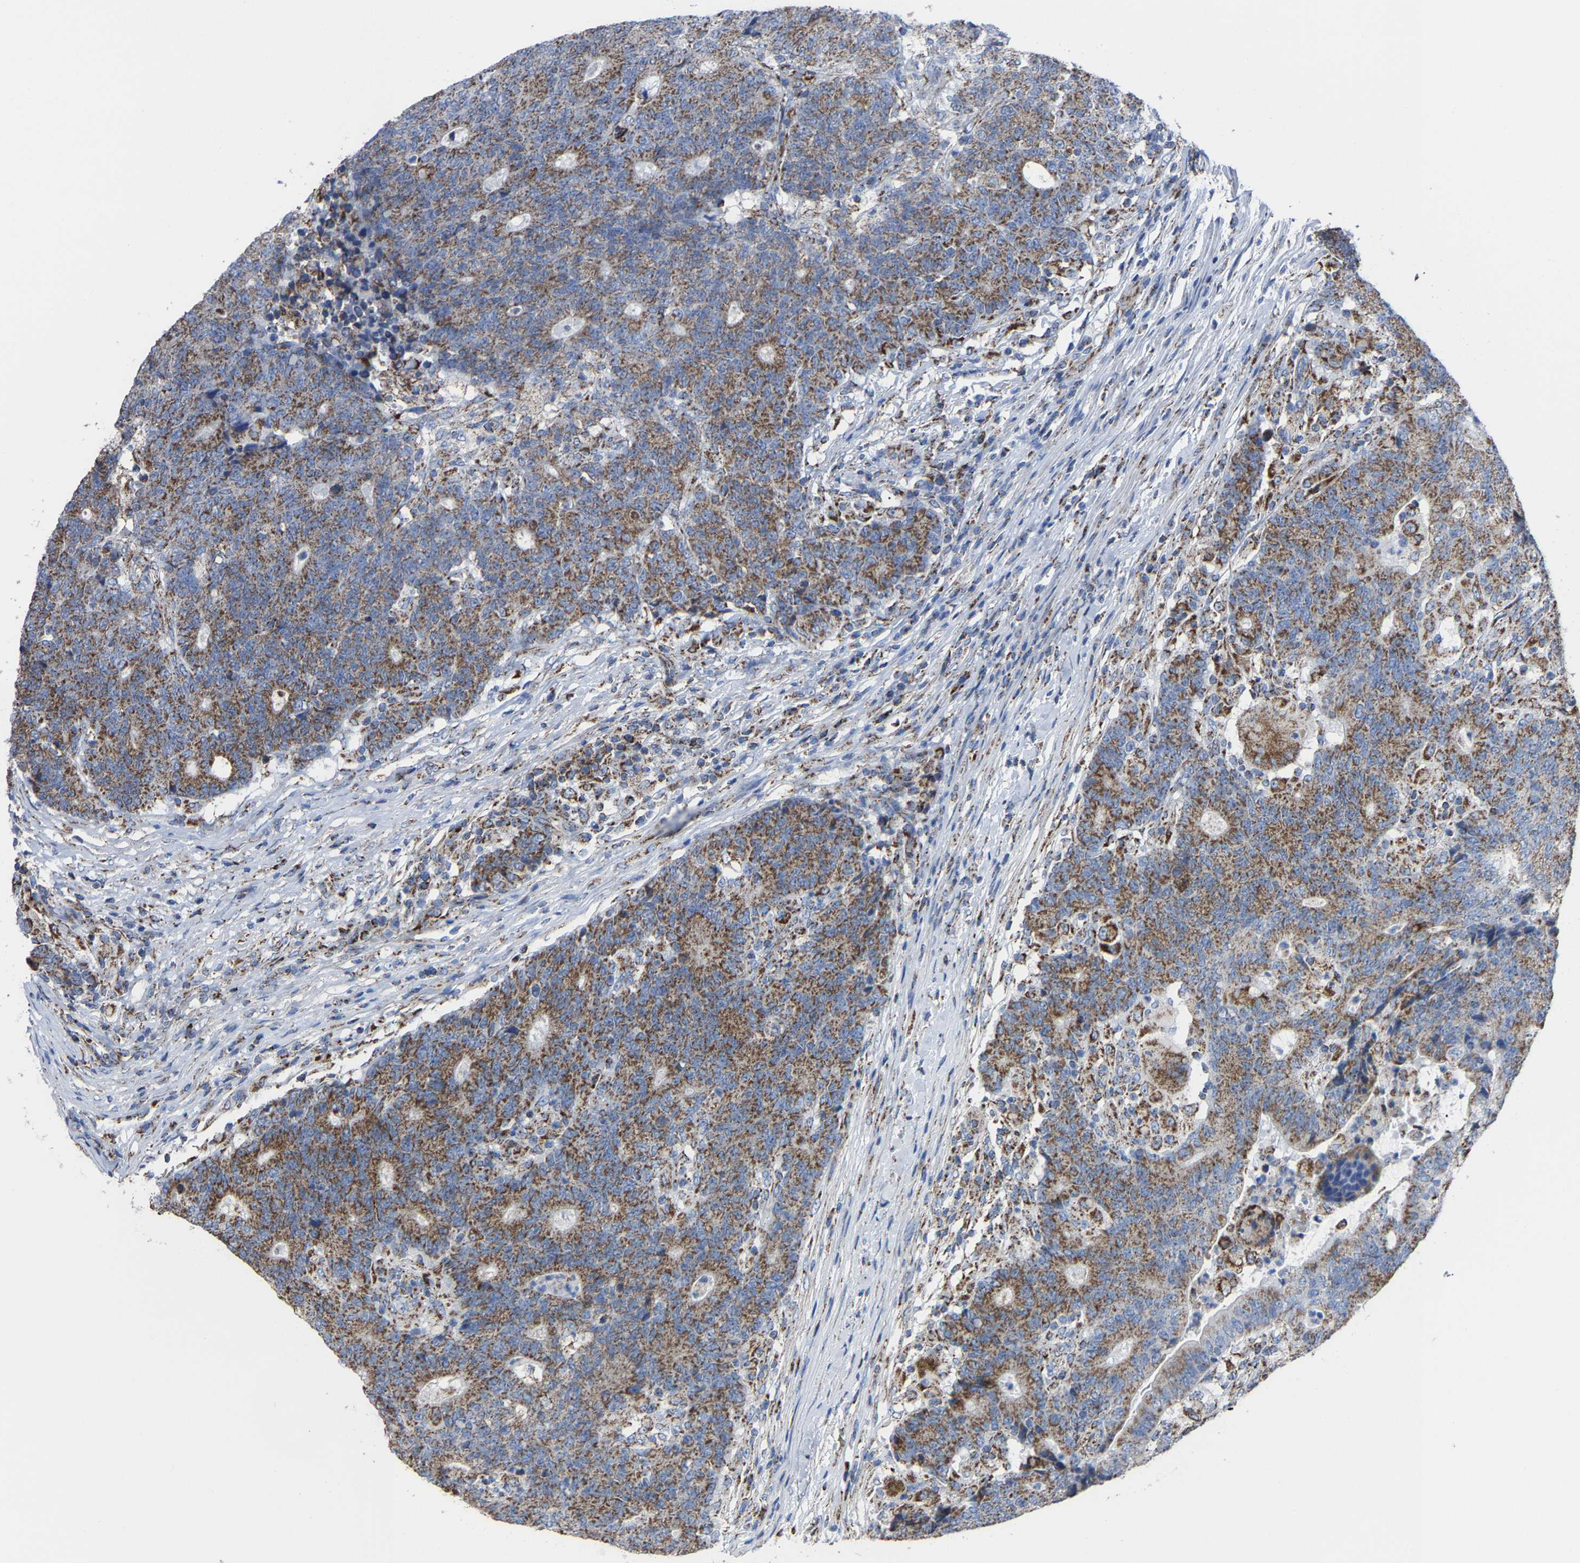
{"staining": {"intensity": "strong", "quantity": ">75%", "location": "cytoplasmic/membranous"}, "tissue": "colorectal cancer", "cell_type": "Tumor cells", "image_type": "cancer", "snomed": [{"axis": "morphology", "description": "Normal tissue, NOS"}, {"axis": "morphology", "description": "Adenocarcinoma, NOS"}, {"axis": "topography", "description": "Colon"}], "caption": "Adenocarcinoma (colorectal) tissue reveals strong cytoplasmic/membranous staining in about >75% of tumor cells", "gene": "NDUFV3", "patient": {"sex": "female", "age": 75}}